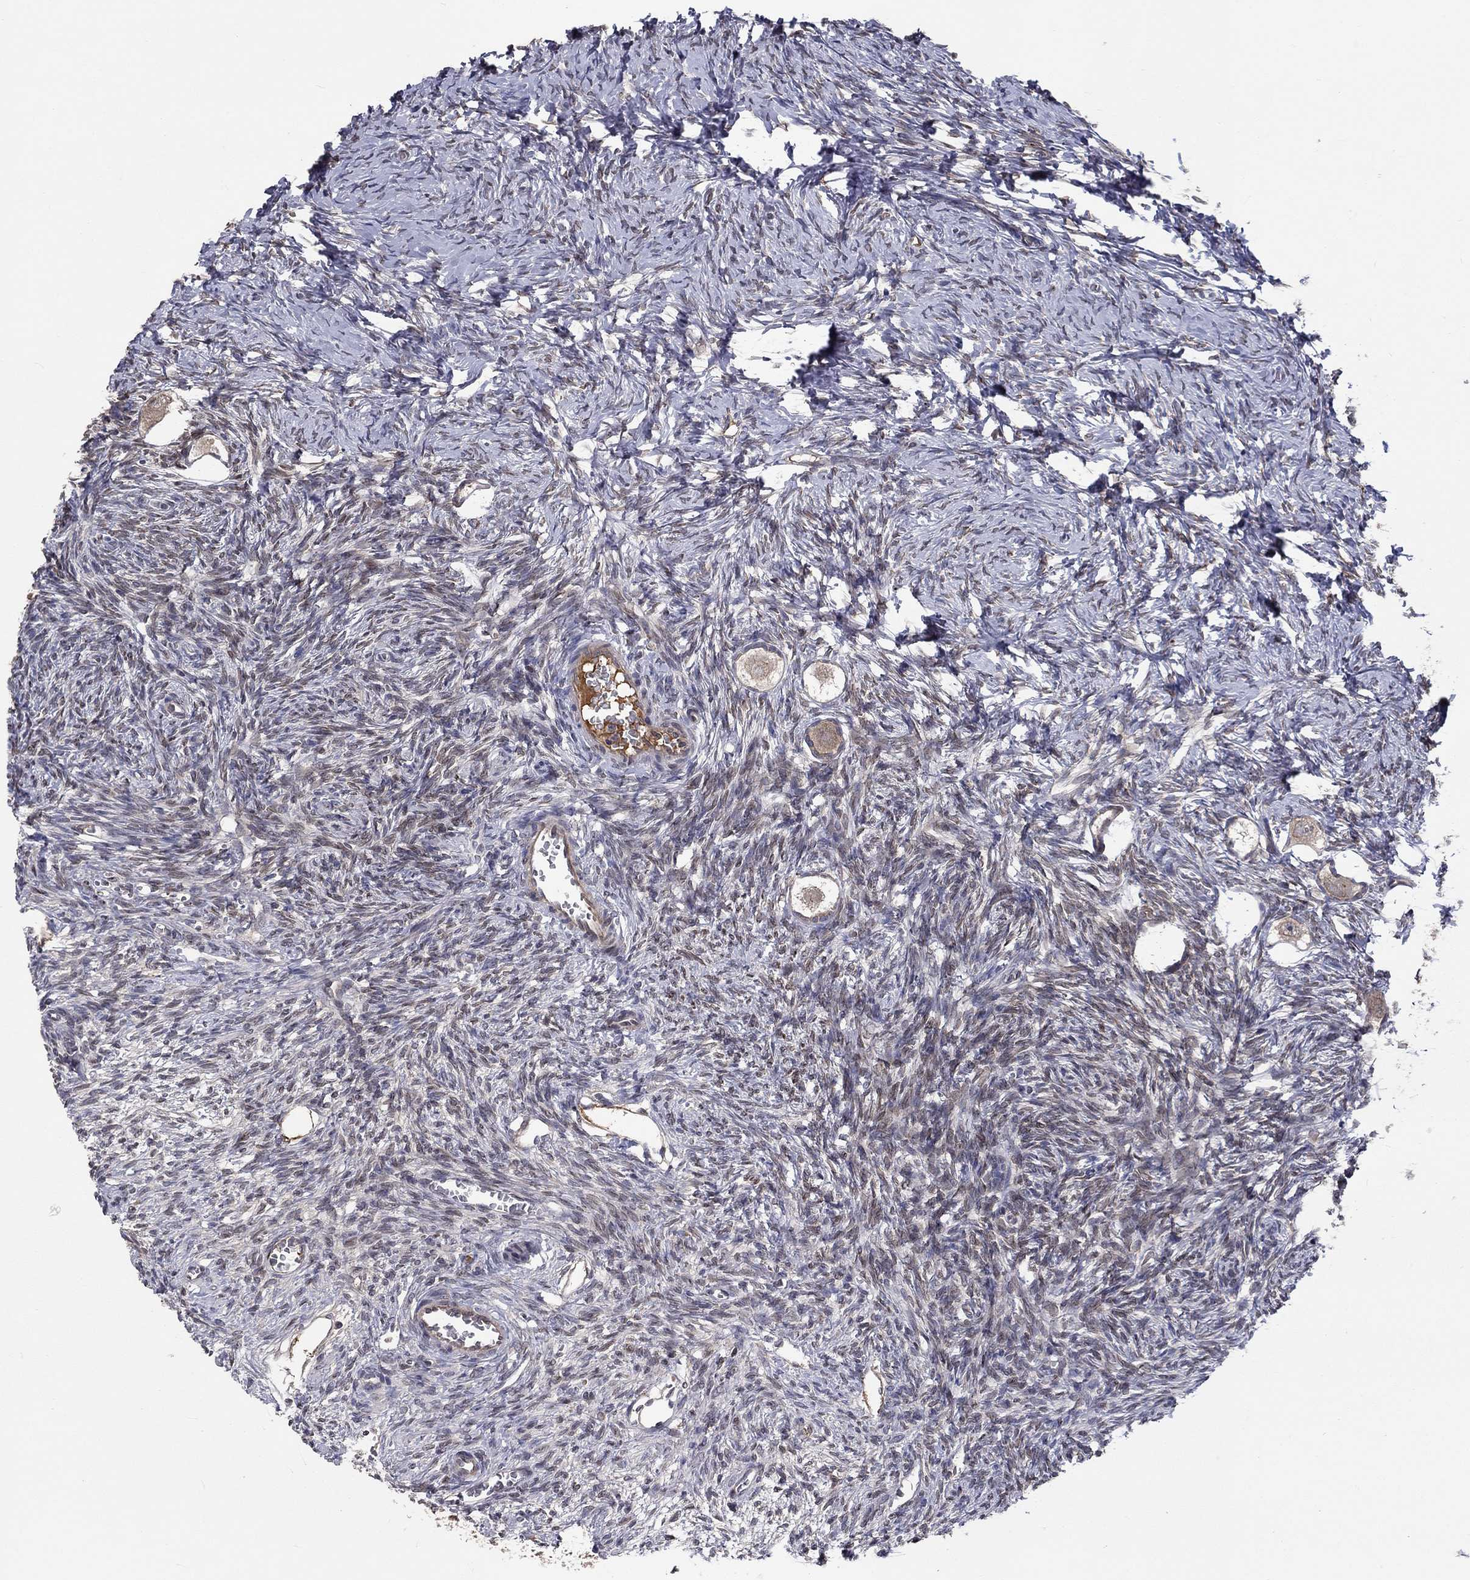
{"staining": {"intensity": "moderate", "quantity": "25%-75%", "location": "cytoplasmic/membranous"}, "tissue": "ovary", "cell_type": "Follicle cells", "image_type": "normal", "snomed": [{"axis": "morphology", "description": "Normal tissue, NOS"}, {"axis": "topography", "description": "Ovary"}], "caption": "About 25%-75% of follicle cells in normal human ovary display moderate cytoplasmic/membranous protein staining as visualized by brown immunohistochemical staining.", "gene": "CETN3", "patient": {"sex": "female", "age": 27}}